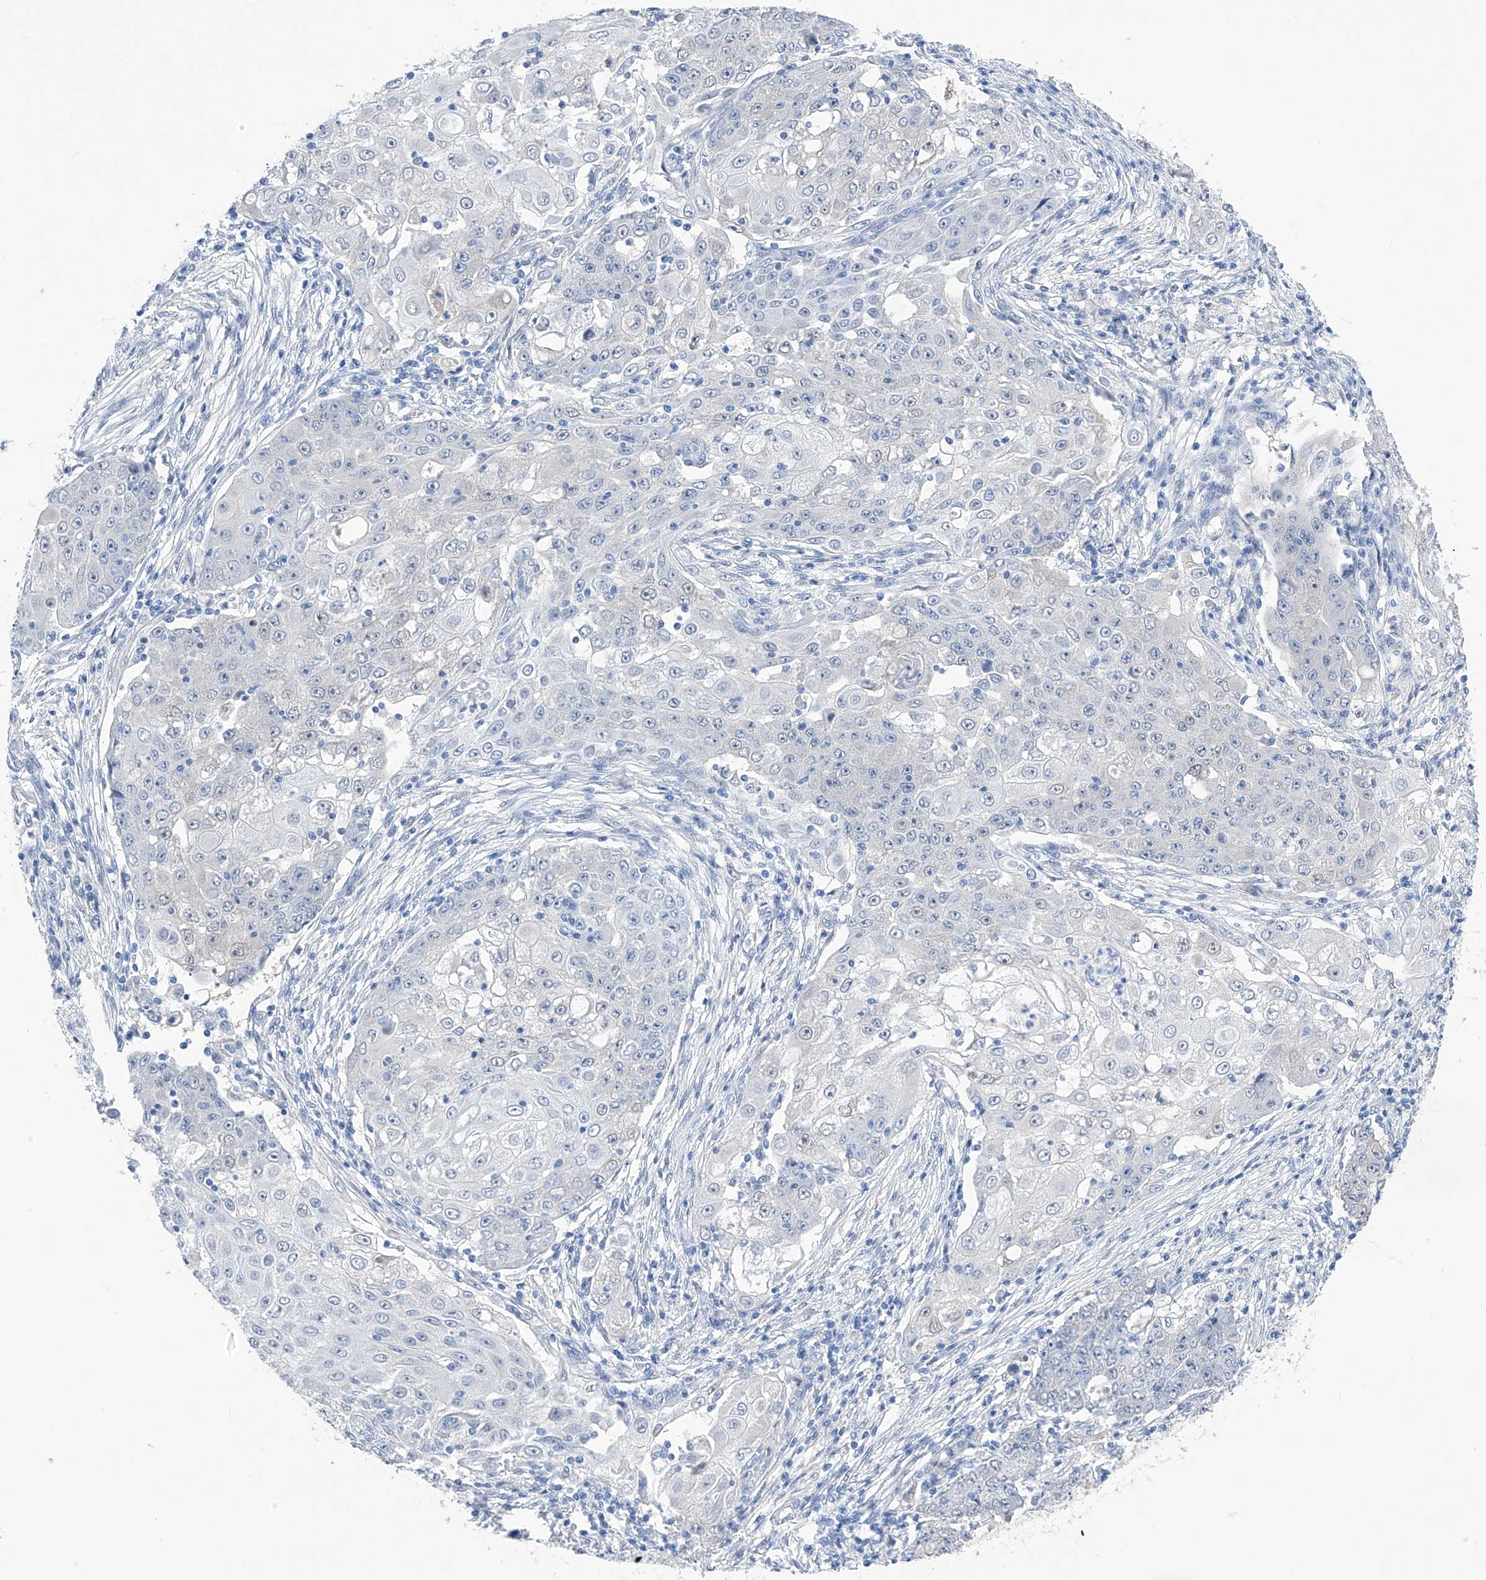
{"staining": {"intensity": "negative", "quantity": "none", "location": "none"}, "tissue": "ovarian cancer", "cell_type": "Tumor cells", "image_type": "cancer", "snomed": [{"axis": "morphology", "description": "Carcinoma, endometroid"}, {"axis": "topography", "description": "Ovary"}], "caption": "Ovarian cancer was stained to show a protein in brown. There is no significant staining in tumor cells.", "gene": "PGM3", "patient": {"sex": "female", "age": 42}}